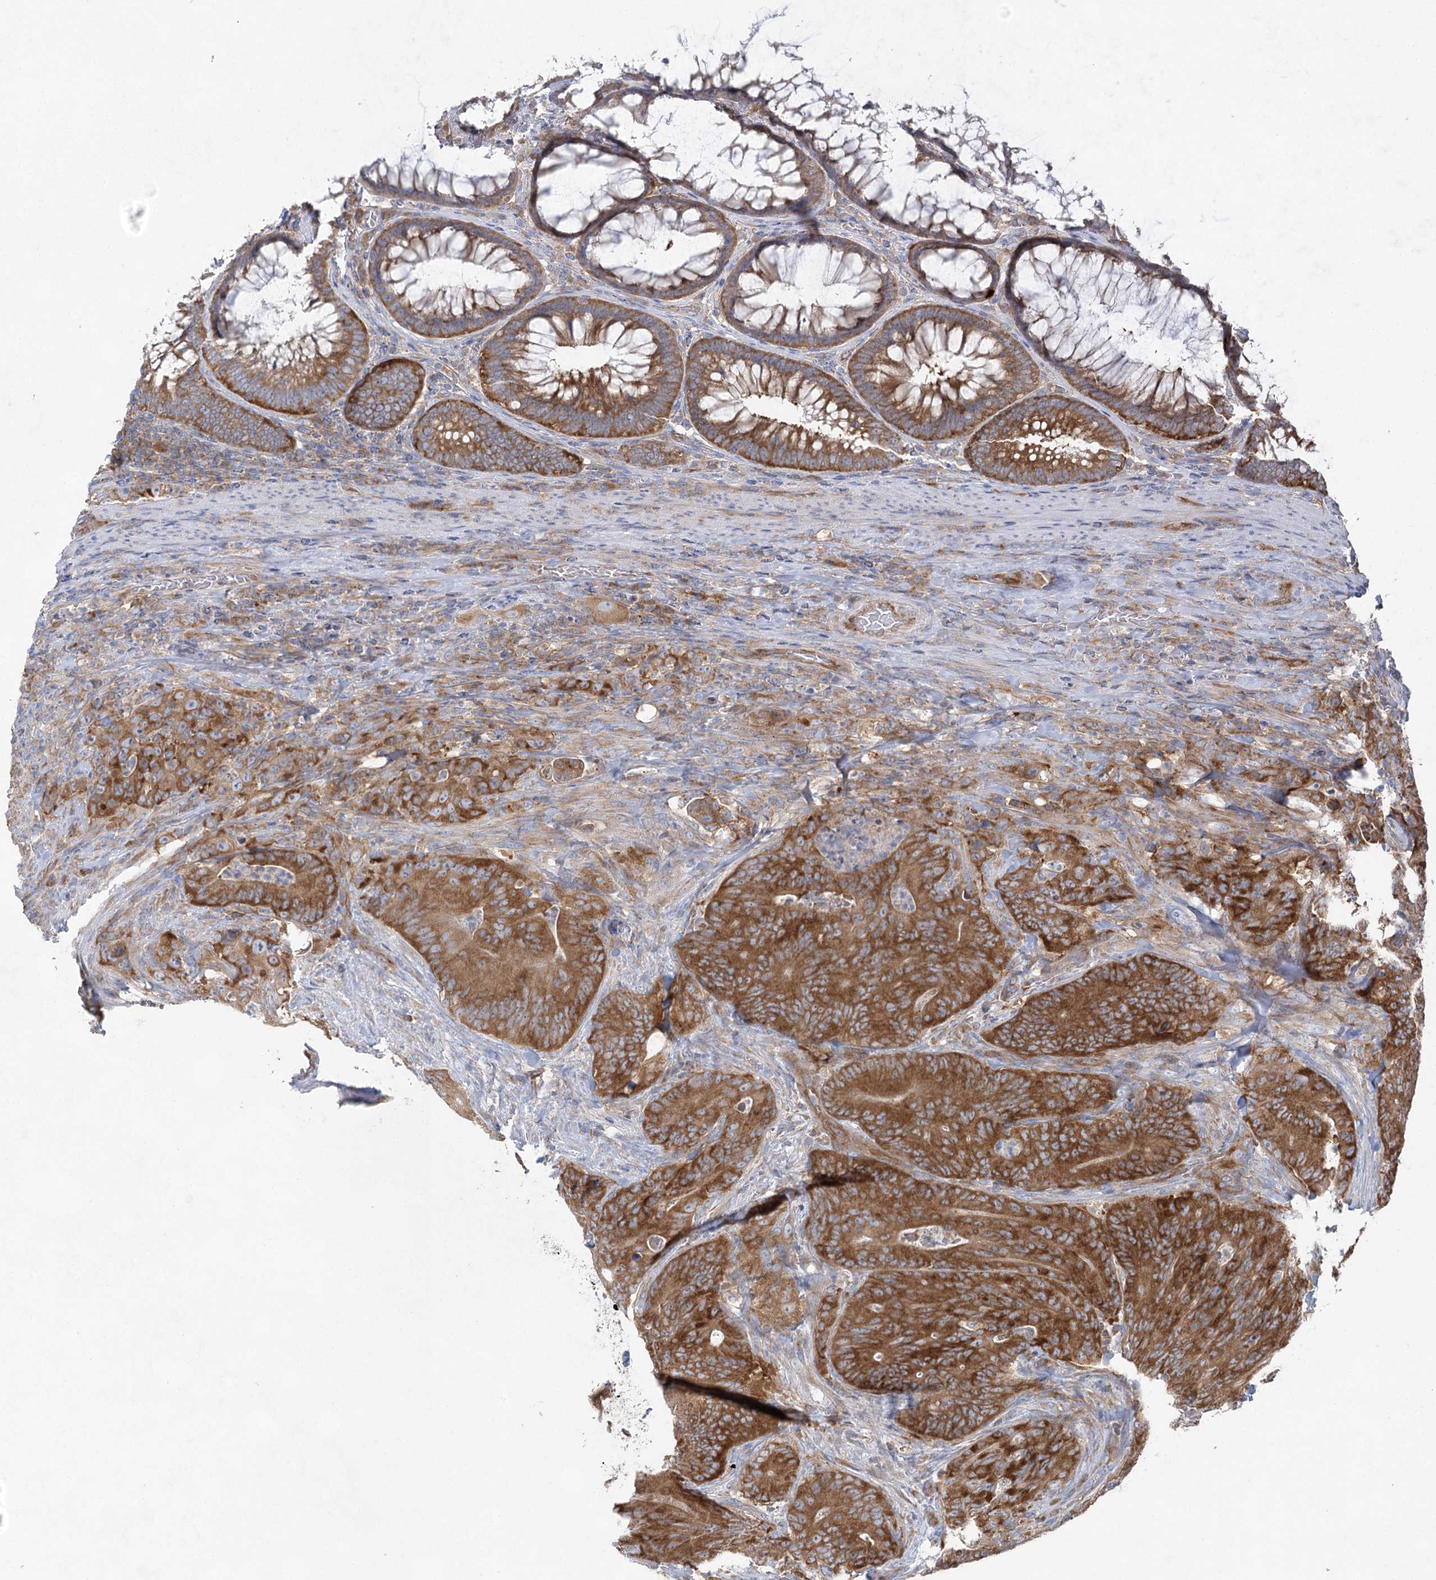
{"staining": {"intensity": "strong", "quantity": ">75%", "location": "cytoplasmic/membranous"}, "tissue": "colorectal cancer", "cell_type": "Tumor cells", "image_type": "cancer", "snomed": [{"axis": "morphology", "description": "Normal tissue, NOS"}, {"axis": "topography", "description": "Colon"}], "caption": "High-magnification brightfield microscopy of colorectal cancer stained with DAB (brown) and counterstained with hematoxylin (blue). tumor cells exhibit strong cytoplasmic/membranous expression is present in about>75% of cells. (DAB (3,3'-diaminobenzidine) IHC with brightfield microscopy, high magnification).", "gene": "EIF3A", "patient": {"sex": "female", "age": 82}}